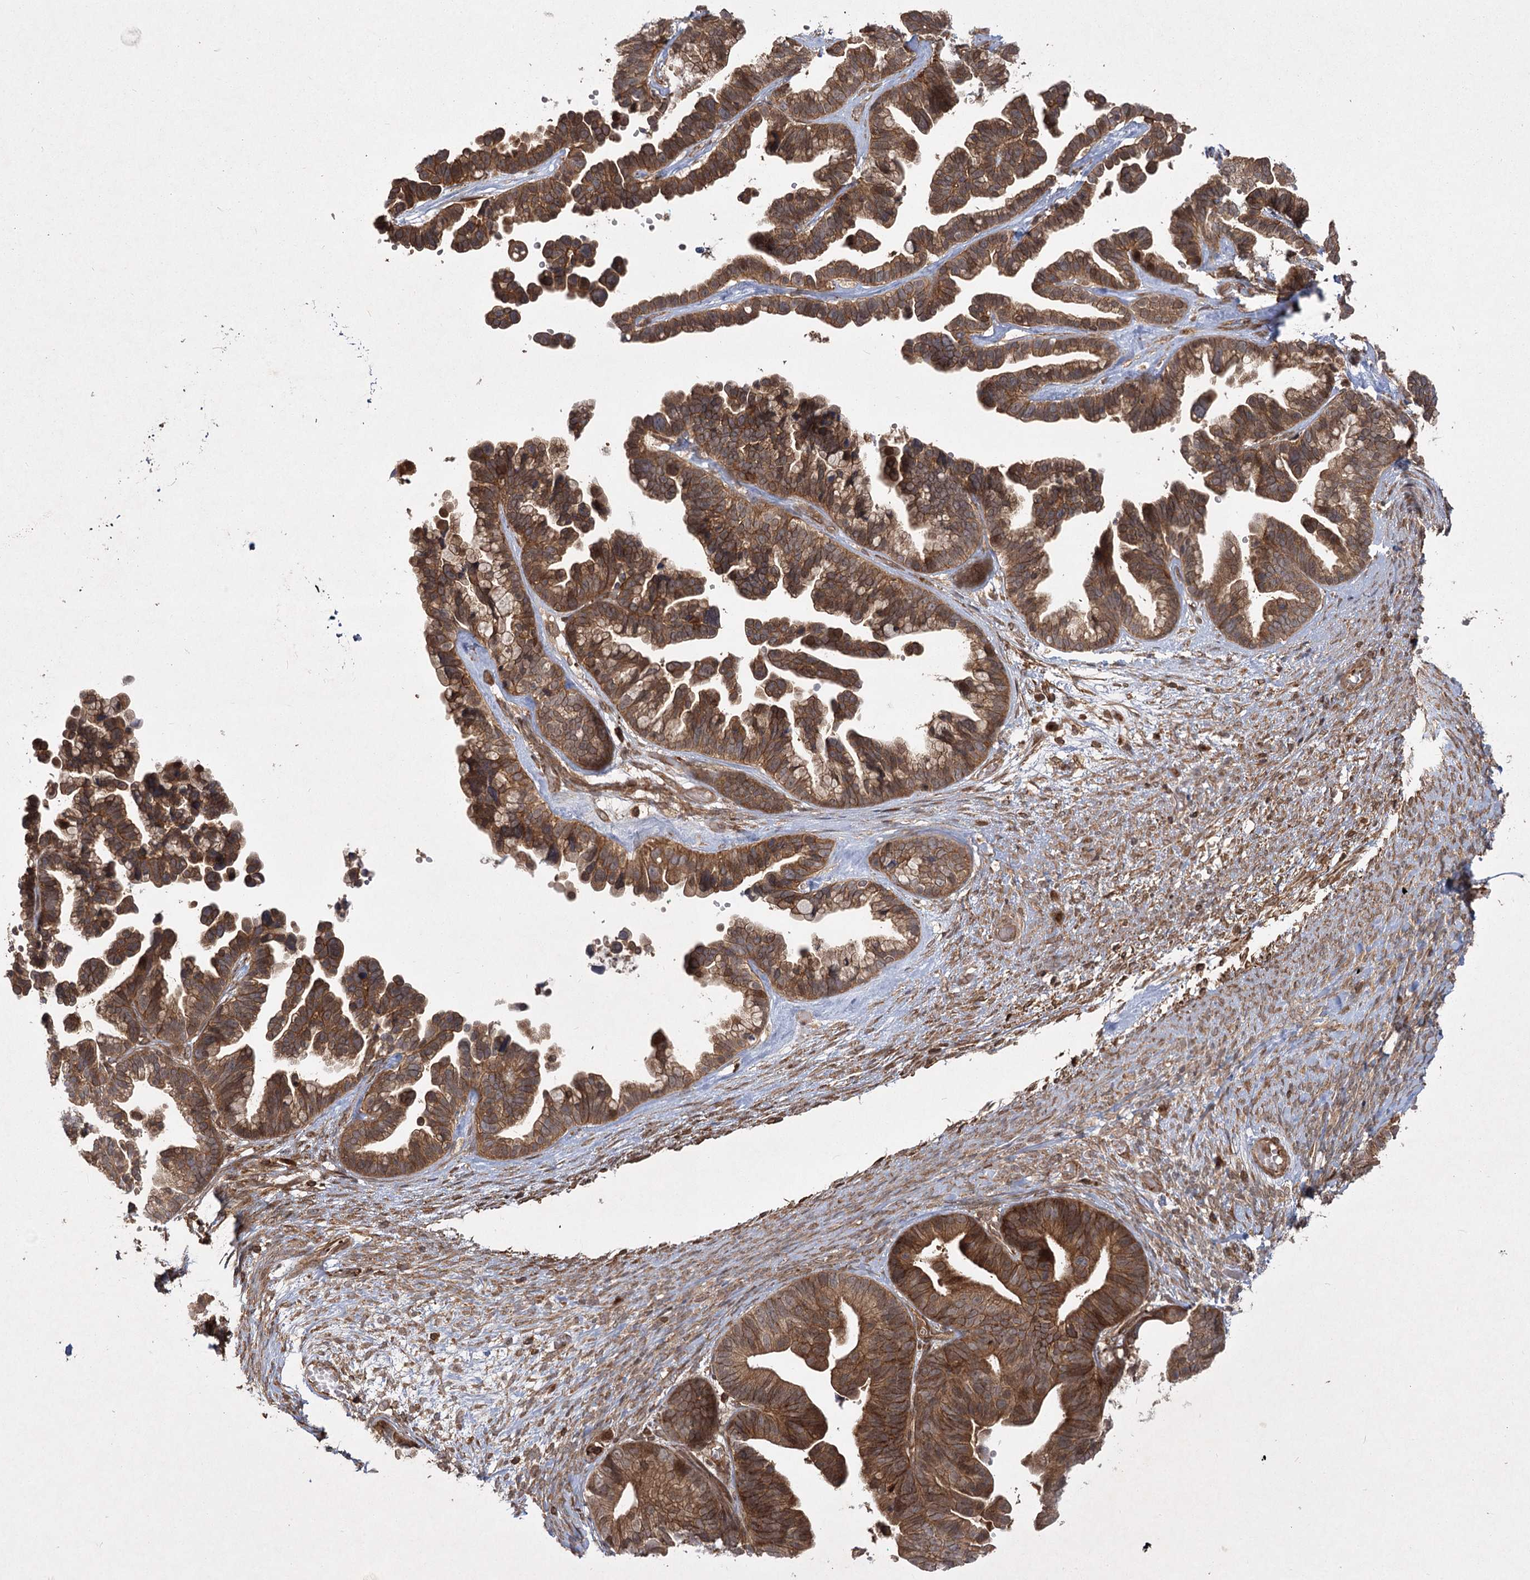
{"staining": {"intensity": "strong", "quantity": ">75%", "location": "cytoplasmic/membranous"}, "tissue": "ovarian cancer", "cell_type": "Tumor cells", "image_type": "cancer", "snomed": [{"axis": "morphology", "description": "Cystadenocarcinoma, serous, NOS"}, {"axis": "topography", "description": "Ovary"}], "caption": "Approximately >75% of tumor cells in human ovarian cancer exhibit strong cytoplasmic/membranous protein positivity as visualized by brown immunohistochemical staining.", "gene": "MDFIC", "patient": {"sex": "female", "age": 56}}